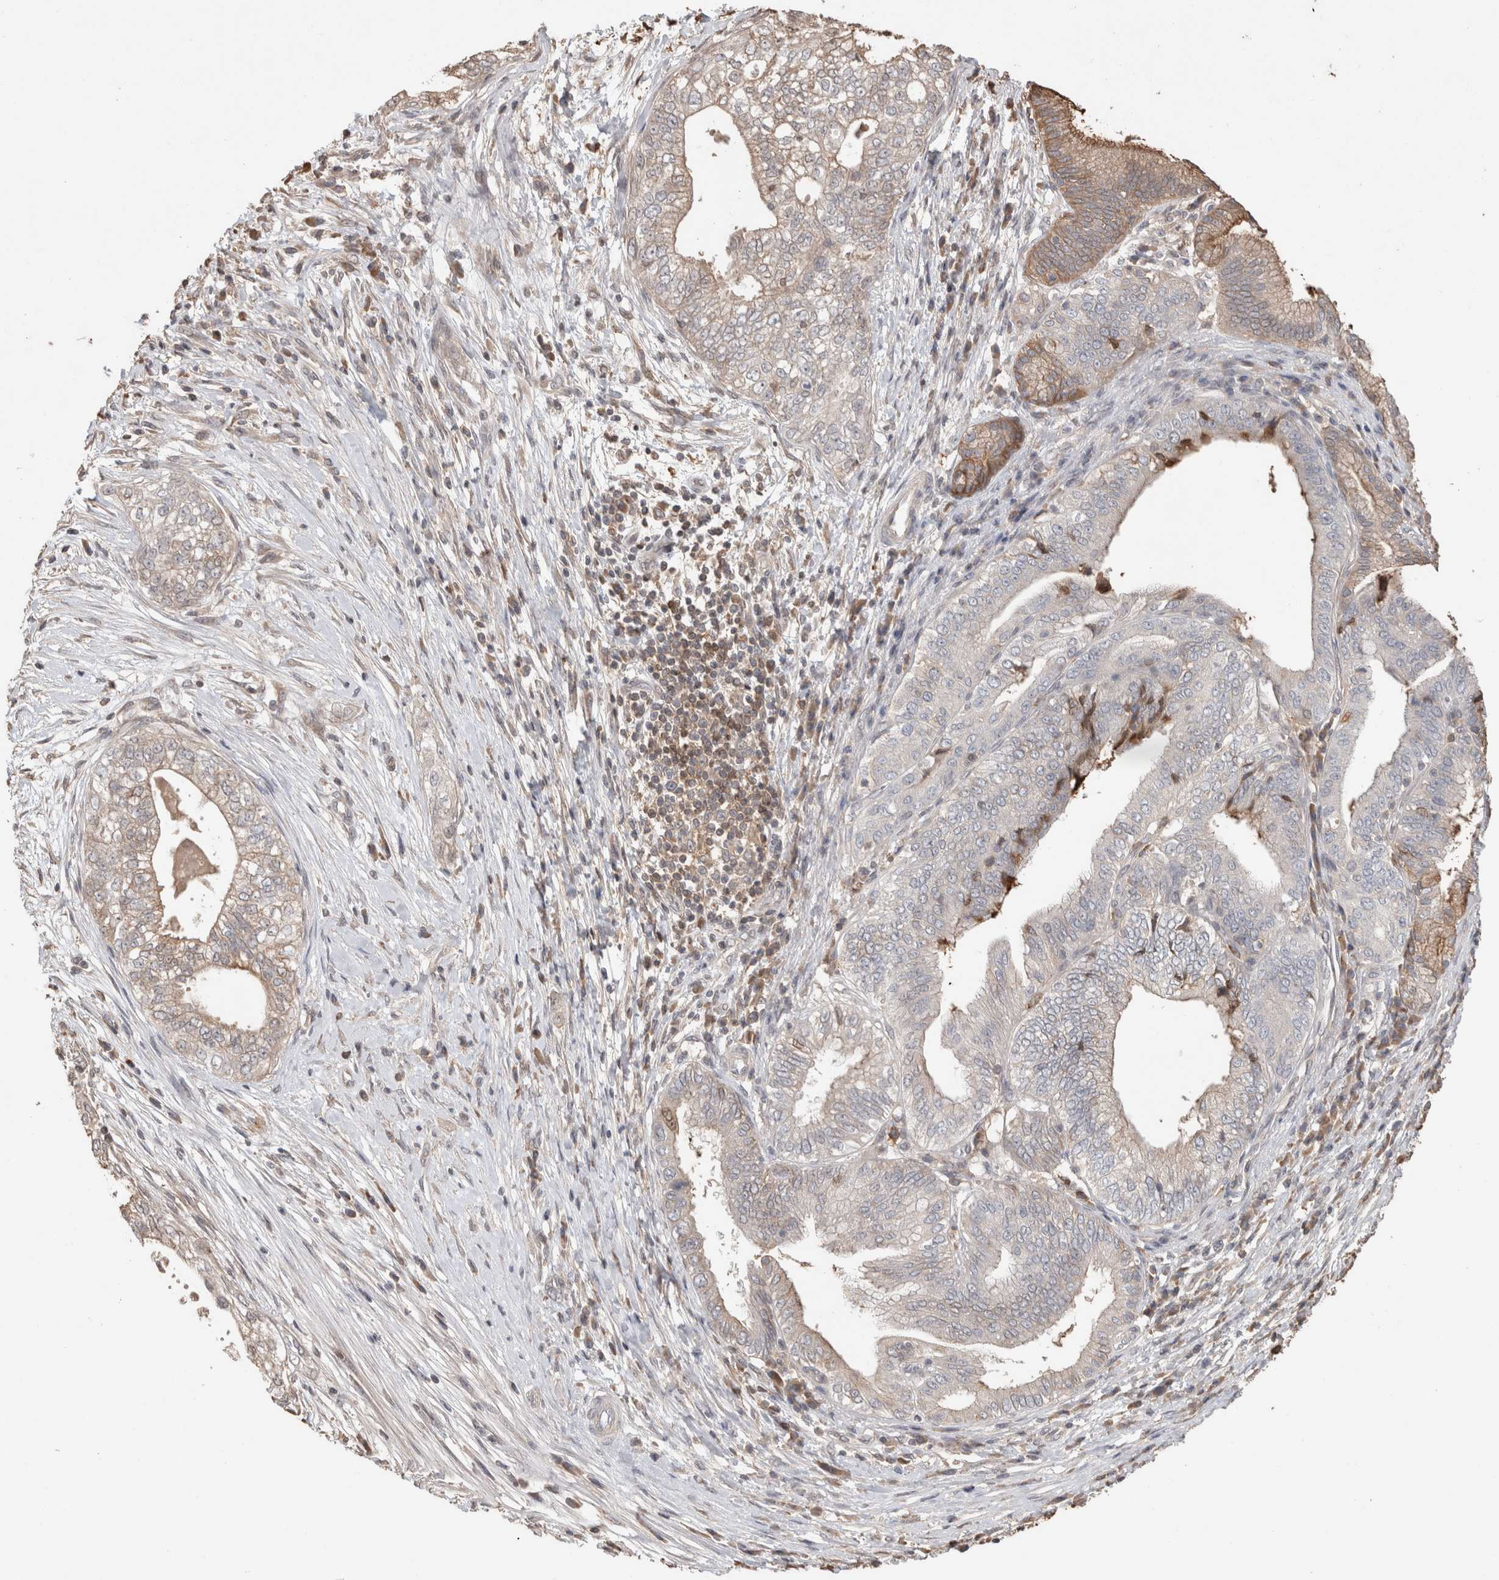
{"staining": {"intensity": "weak", "quantity": "25%-75%", "location": "cytoplasmic/membranous"}, "tissue": "pancreatic cancer", "cell_type": "Tumor cells", "image_type": "cancer", "snomed": [{"axis": "morphology", "description": "Adenocarcinoma, NOS"}, {"axis": "topography", "description": "Pancreas"}], "caption": "Adenocarcinoma (pancreatic) tissue displays weak cytoplasmic/membranous staining in approximately 25%-75% of tumor cells", "gene": "TRIM5", "patient": {"sex": "male", "age": 72}}